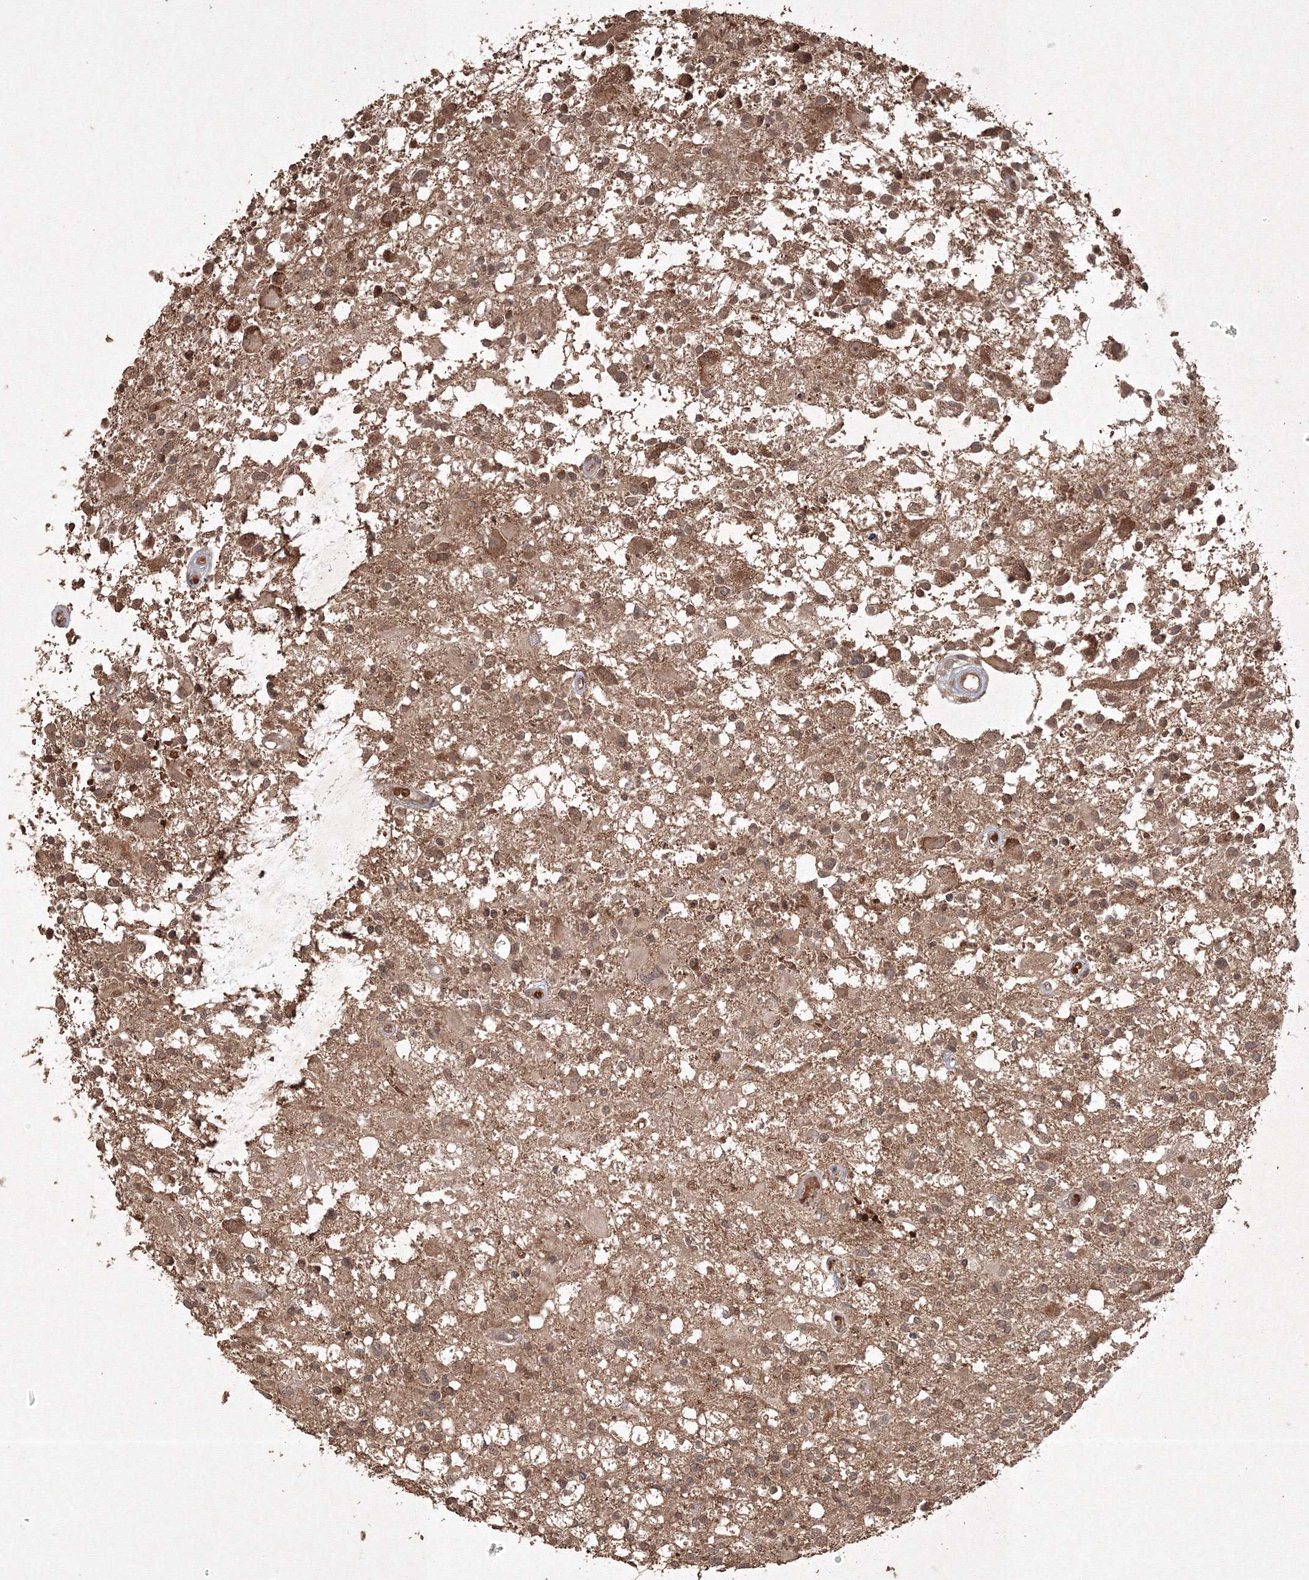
{"staining": {"intensity": "moderate", "quantity": ">75%", "location": "cytoplasmic/membranous,nuclear"}, "tissue": "glioma", "cell_type": "Tumor cells", "image_type": "cancer", "snomed": [{"axis": "morphology", "description": "Glioma, malignant, High grade"}, {"axis": "morphology", "description": "Glioblastoma, NOS"}, {"axis": "topography", "description": "Brain"}], "caption": "This micrograph displays IHC staining of glioblastoma, with medium moderate cytoplasmic/membranous and nuclear positivity in approximately >75% of tumor cells.", "gene": "PELI3", "patient": {"sex": "male", "age": 60}}